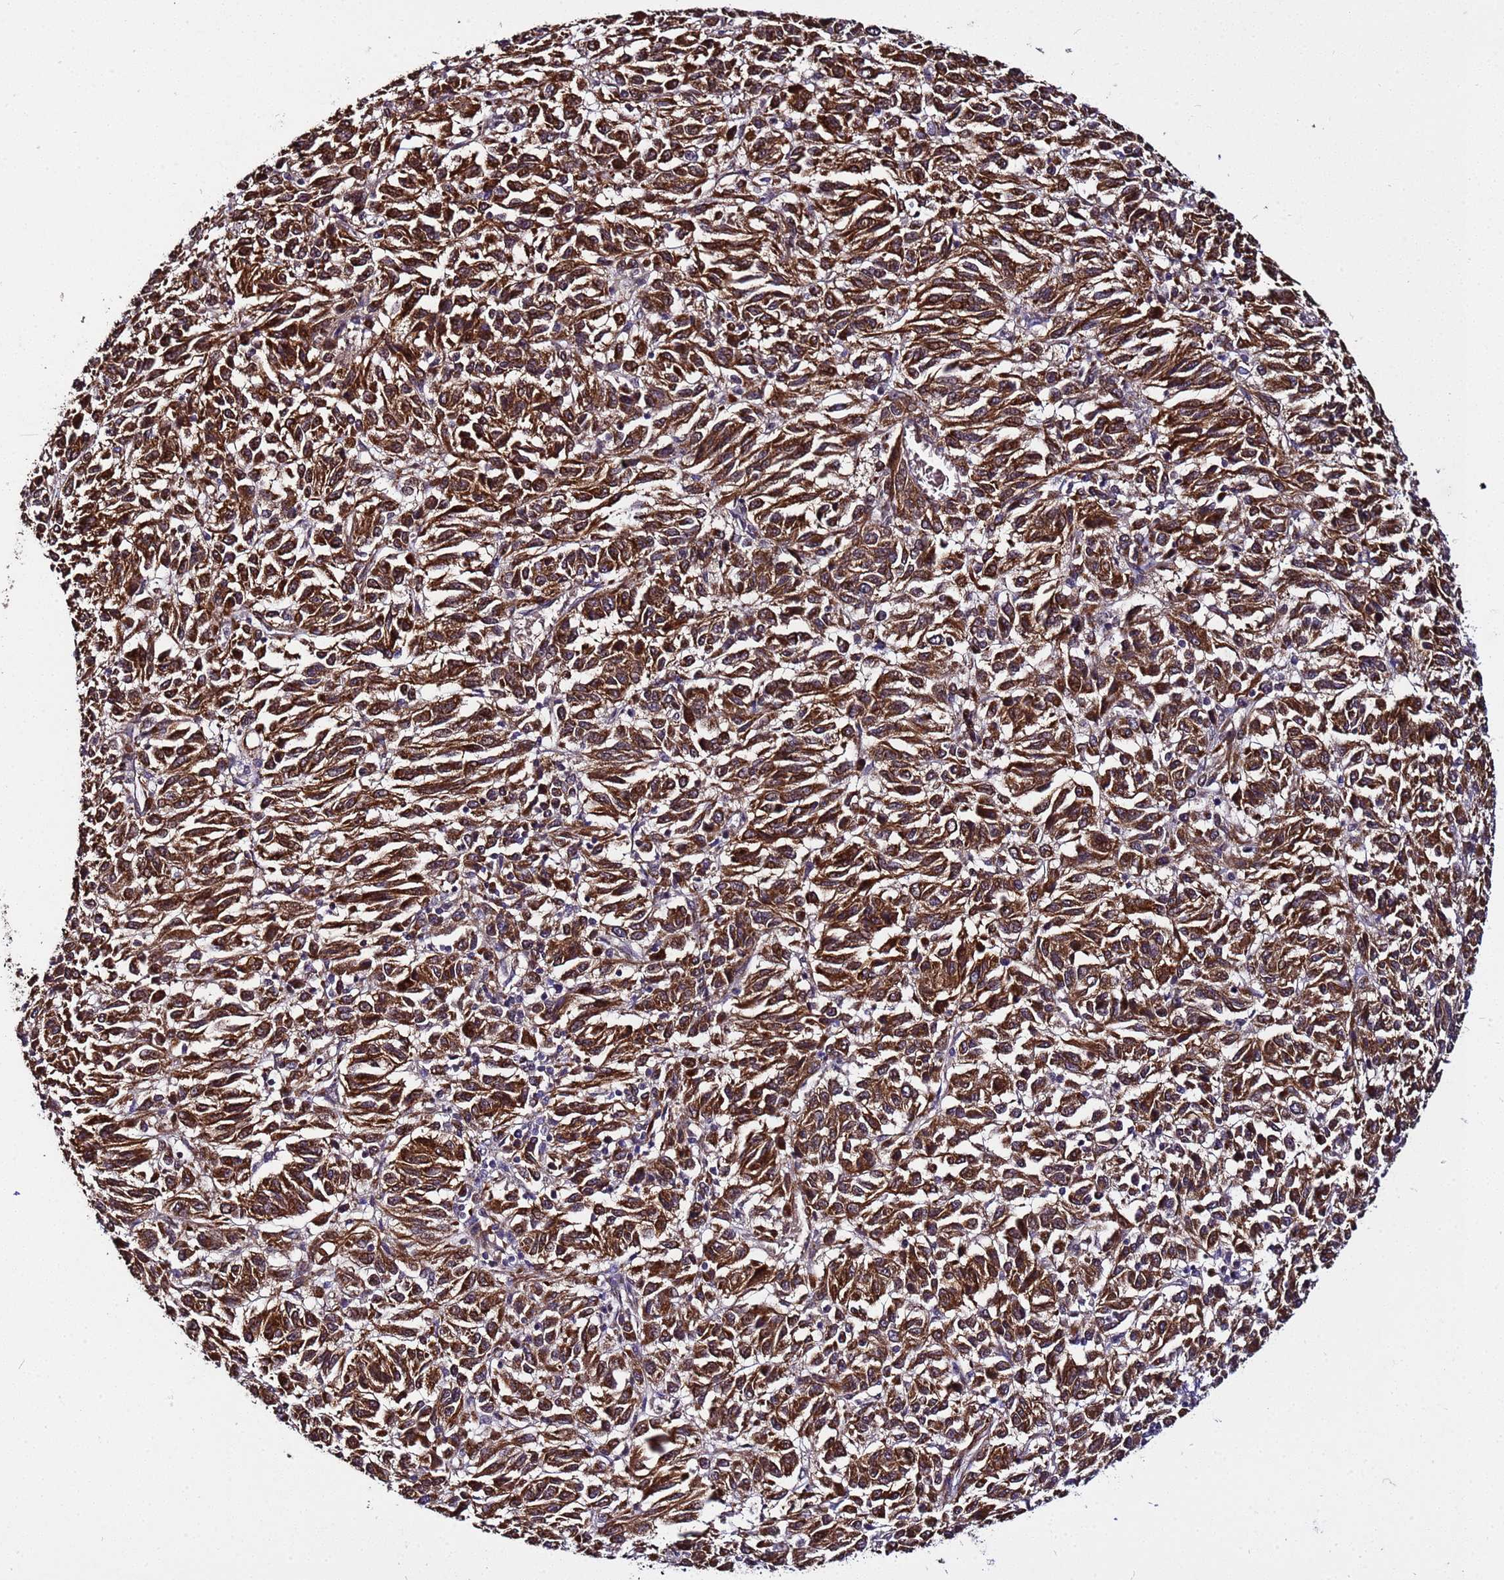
{"staining": {"intensity": "strong", "quantity": ">75%", "location": "cytoplasmic/membranous,nuclear"}, "tissue": "melanoma", "cell_type": "Tumor cells", "image_type": "cancer", "snomed": [{"axis": "morphology", "description": "Malignant melanoma, Metastatic site"}, {"axis": "topography", "description": "Lung"}], "caption": "Immunohistochemistry (IHC) of human melanoma shows high levels of strong cytoplasmic/membranous and nuclear expression in about >75% of tumor cells. The protein is shown in brown color, while the nuclei are stained blue.", "gene": "WNK4", "patient": {"sex": "male", "age": 64}}